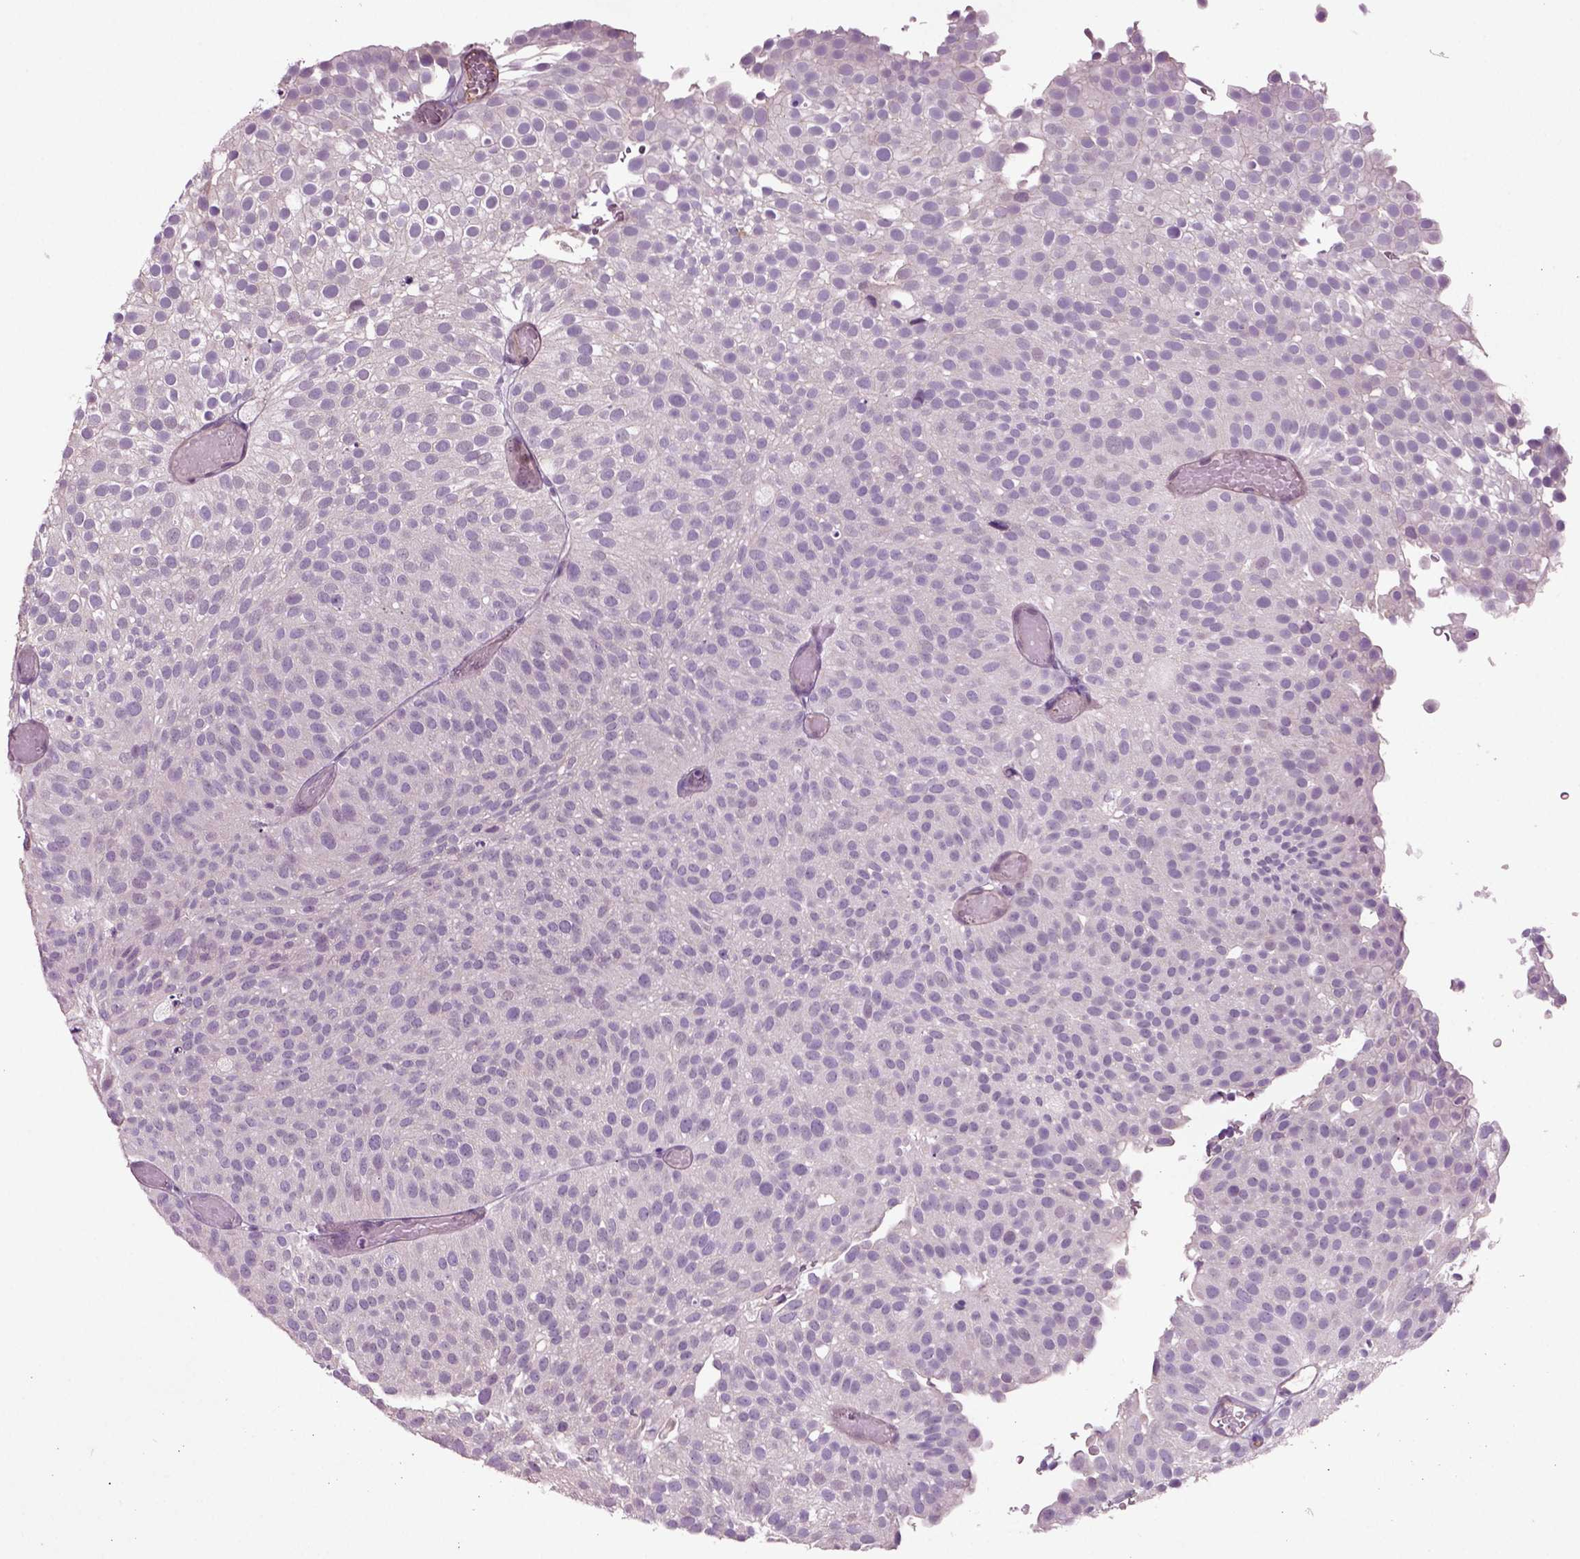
{"staining": {"intensity": "weak", "quantity": "<25%", "location": "cytoplasmic/membranous"}, "tissue": "urothelial cancer", "cell_type": "Tumor cells", "image_type": "cancer", "snomed": [{"axis": "morphology", "description": "Urothelial carcinoma, Low grade"}, {"axis": "topography", "description": "Urinary bladder"}], "caption": "High magnification brightfield microscopy of urothelial carcinoma (low-grade) stained with DAB (brown) and counterstained with hematoxylin (blue): tumor cells show no significant positivity. (Stains: DAB (3,3'-diaminobenzidine) immunohistochemistry (IHC) with hematoxylin counter stain, Microscopy: brightfield microscopy at high magnification).", "gene": "COL9A2", "patient": {"sex": "male", "age": 78}}